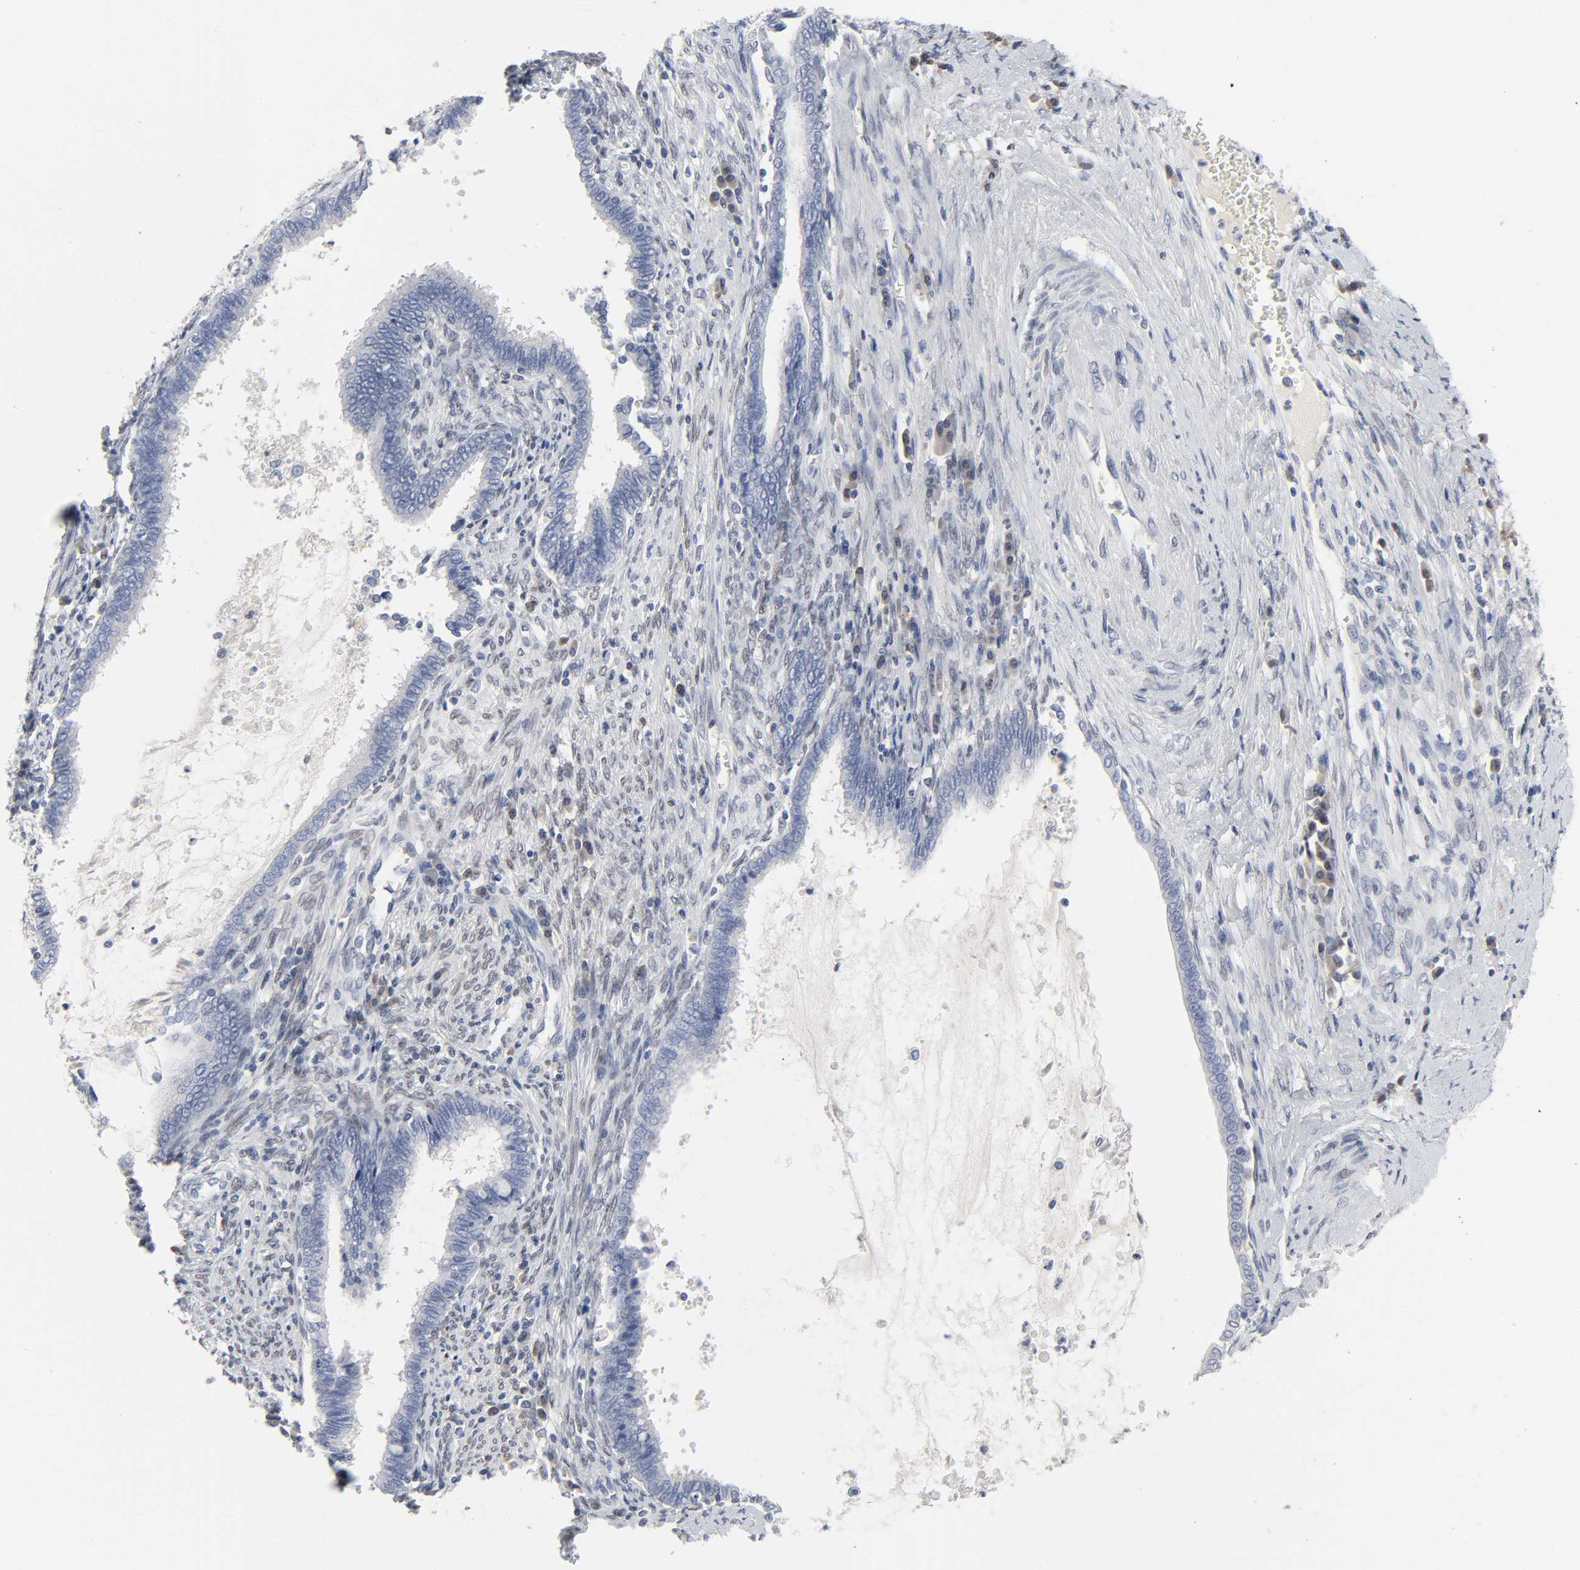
{"staining": {"intensity": "negative", "quantity": "none", "location": "none"}, "tissue": "cervical cancer", "cell_type": "Tumor cells", "image_type": "cancer", "snomed": [{"axis": "morphology", "description": "Adenocarcinoma, NOS"}, {"axis": "topography", "description": "Cervix"}], "caption": "This is an IHC photomicrograph of cervical cancer. There is no positivity in tumor cells.", "gene": "SALL2", "patient": {"sex": "female", "age": 44}}